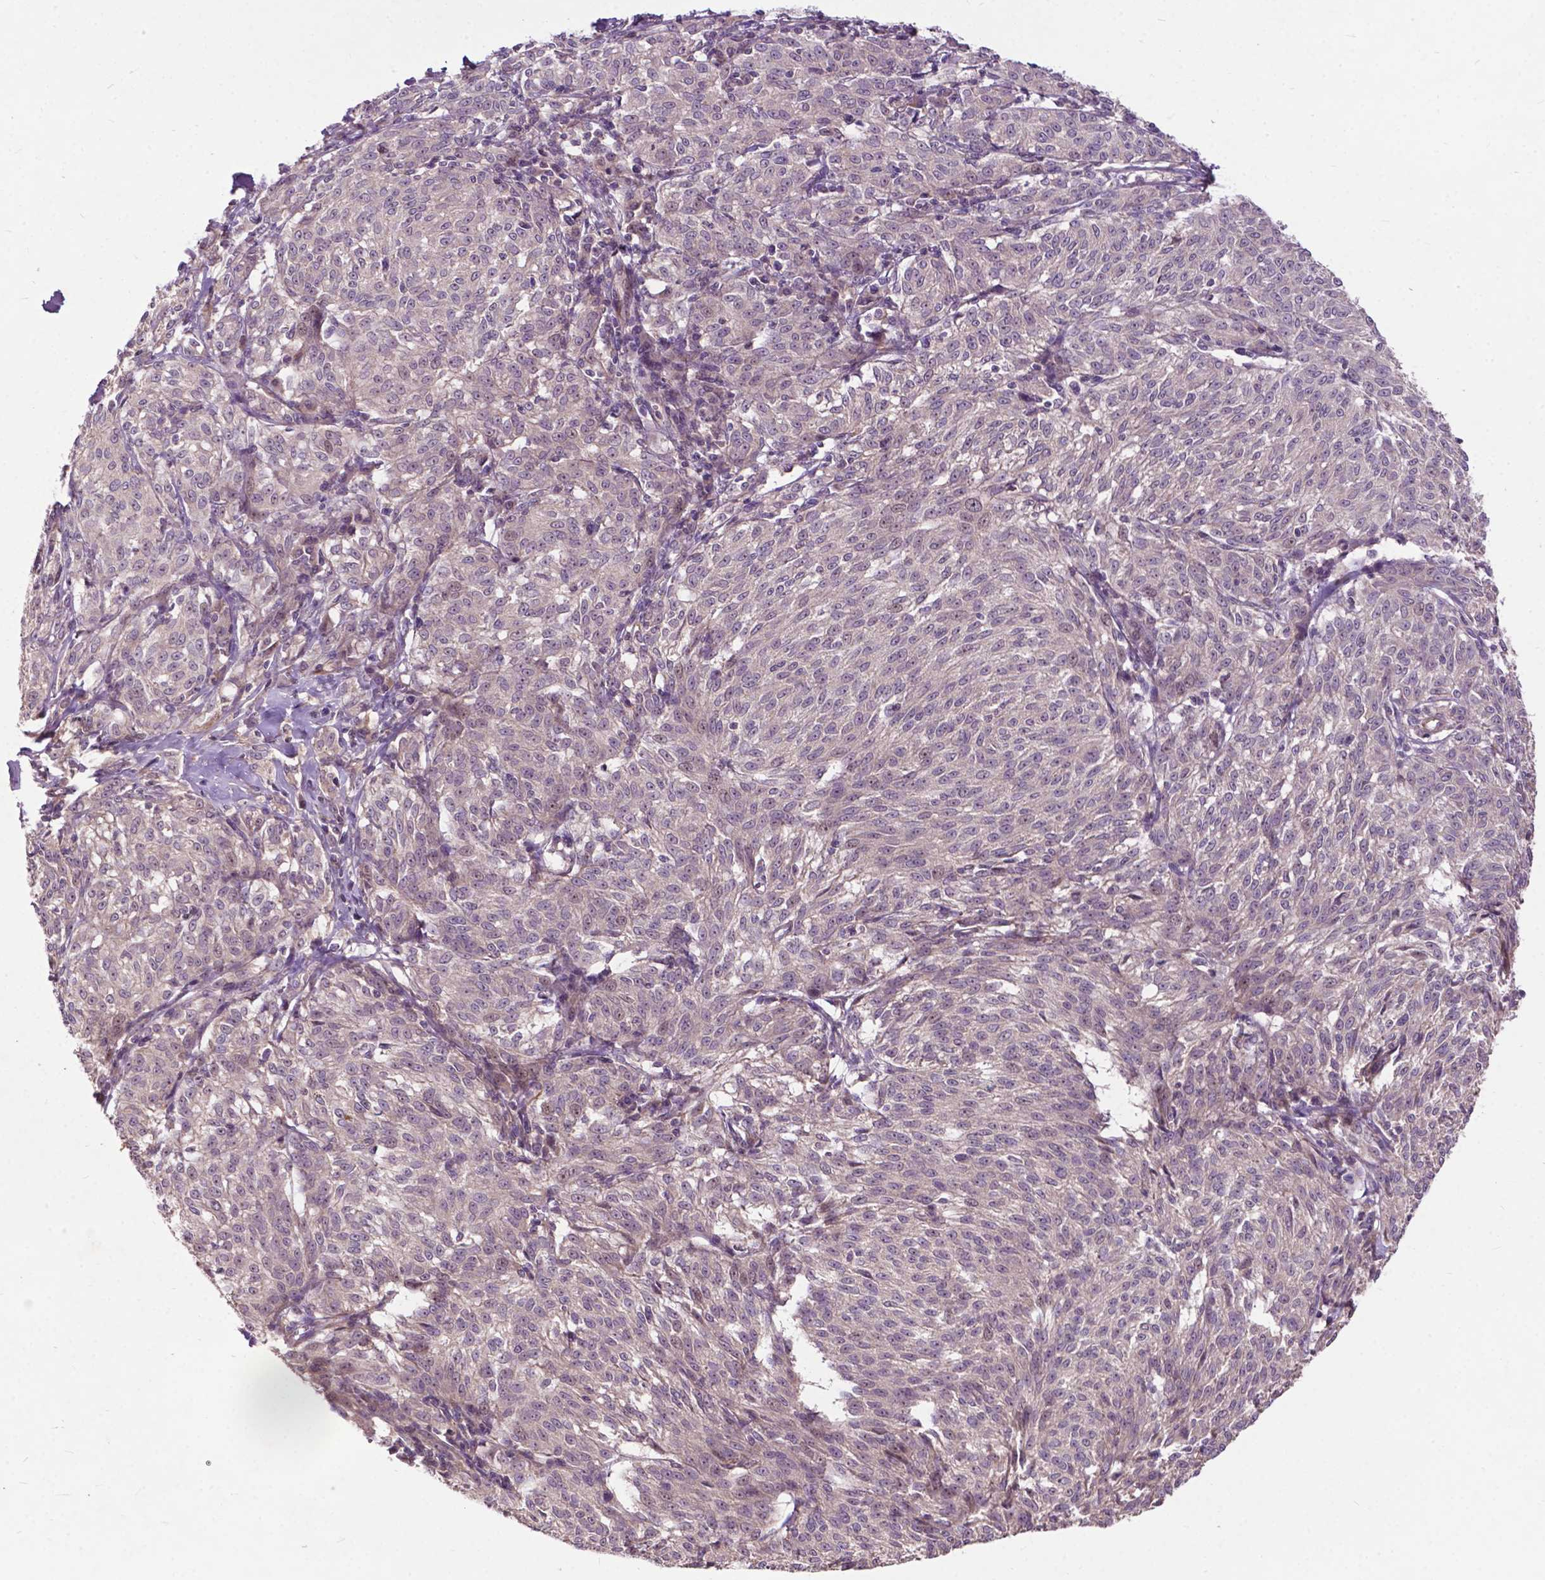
{"staining": {"intensity": "negative", "quantity": "none", "location": "none"}, "tissue": "melanoma", "cell_type": "Tumor cells", "image_type": "cancer", "snomed": [{"axis": "morphology", "description": "Malignant melanoma, NOS"}, {"axis": "topography", "description": "Skin"}], "caption": "Immunohistochemical staining of melanoma demonstrates no significant positivity in tumor cells. (DAB (3,3'-diaminobenzidine) immunohistochemistry visualized using brightfield microscopy, high magnification).", "gene": "PARP3", "patient": {"sex": "female", "age": 72}}